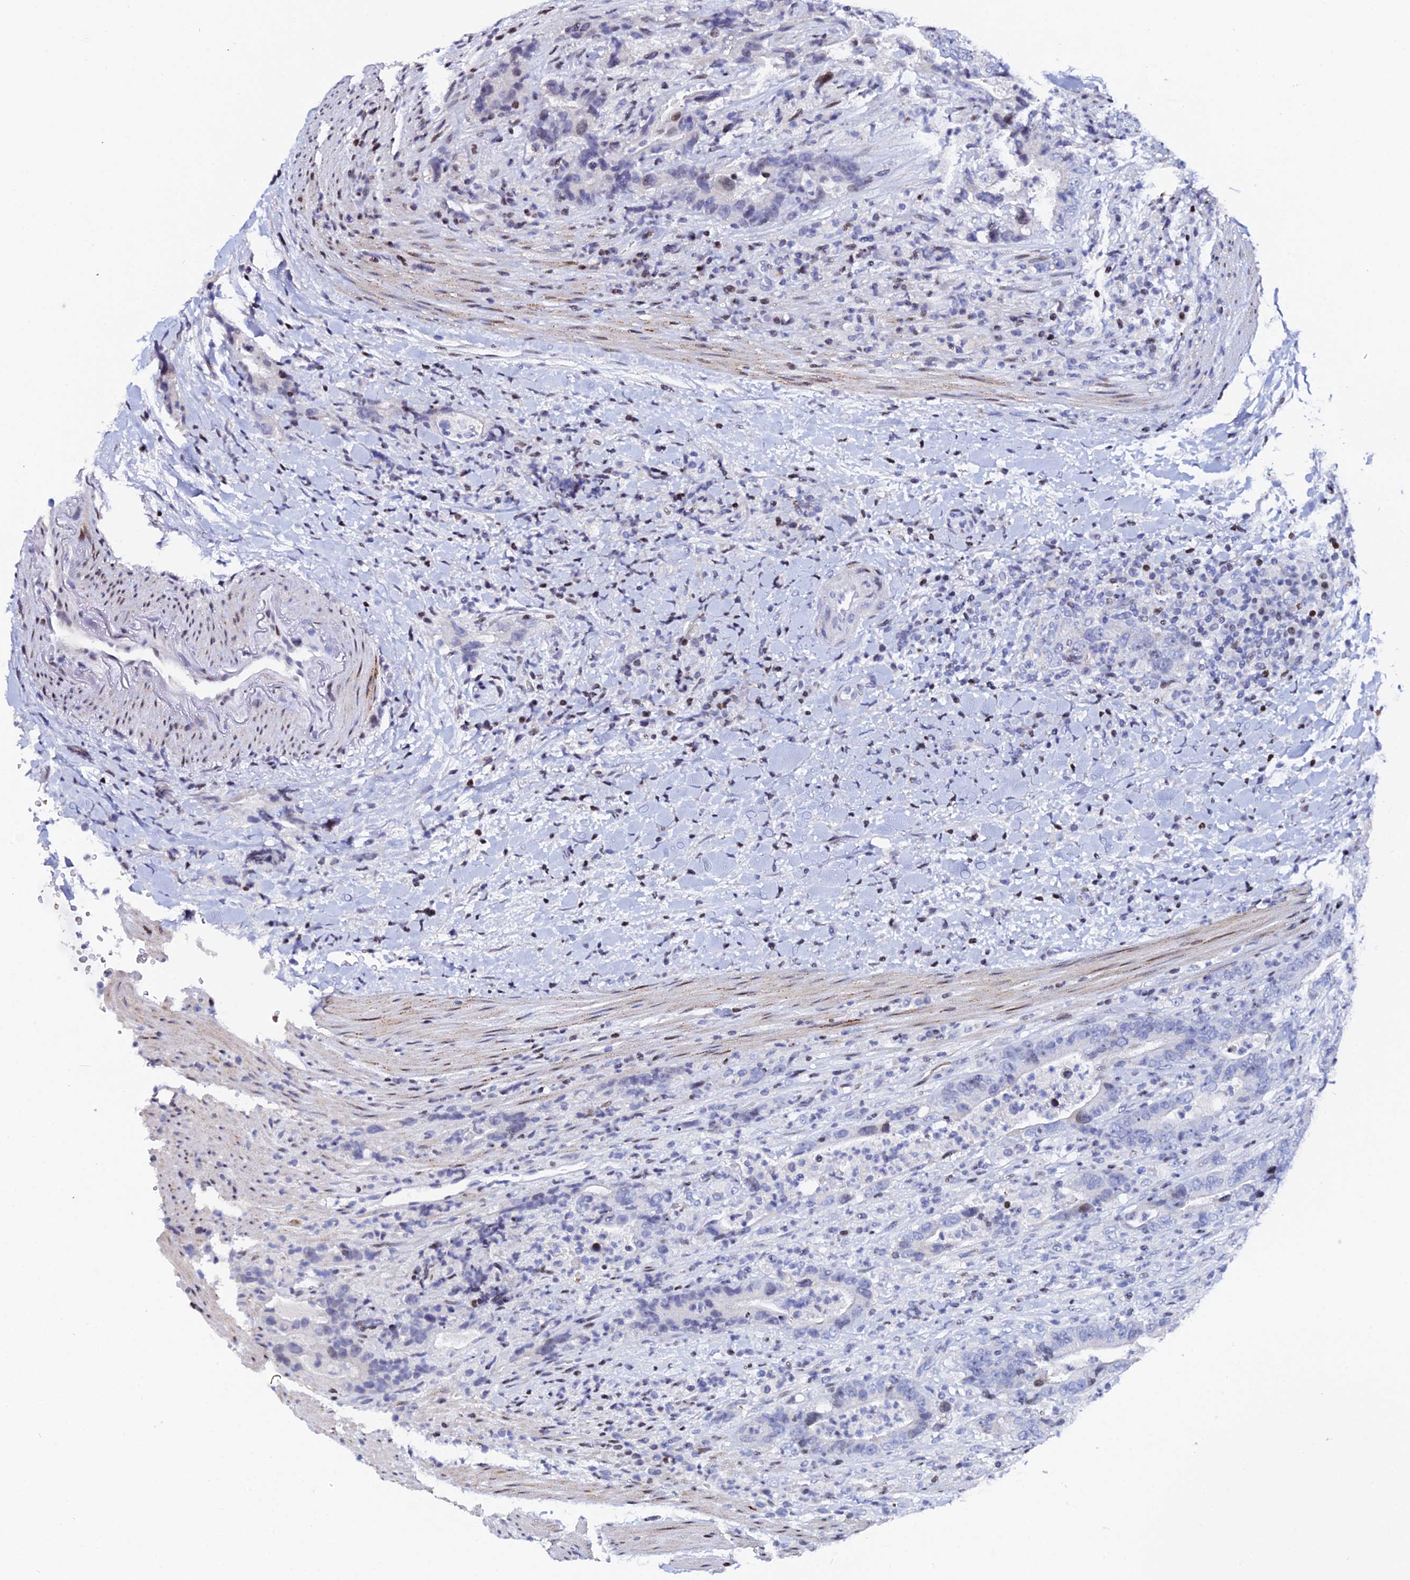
{"staining": {"intensity": "negative", "quantity": "none", "location": "none"}, "tissue": "colorectal cancer", "cell_type": "Tumor cells", "image_type": "cancer", "snomed": [{"axis": "morphology", "description": "Adenocarcinoma, NOS"}, {"axis": "topography", "description": "Colon"}], "caption": "Tumor cells show no significant staining in colorectal adenocarcinoma.", "gene": "MYNN", "patient": {"sex": "female", "age": 75}}